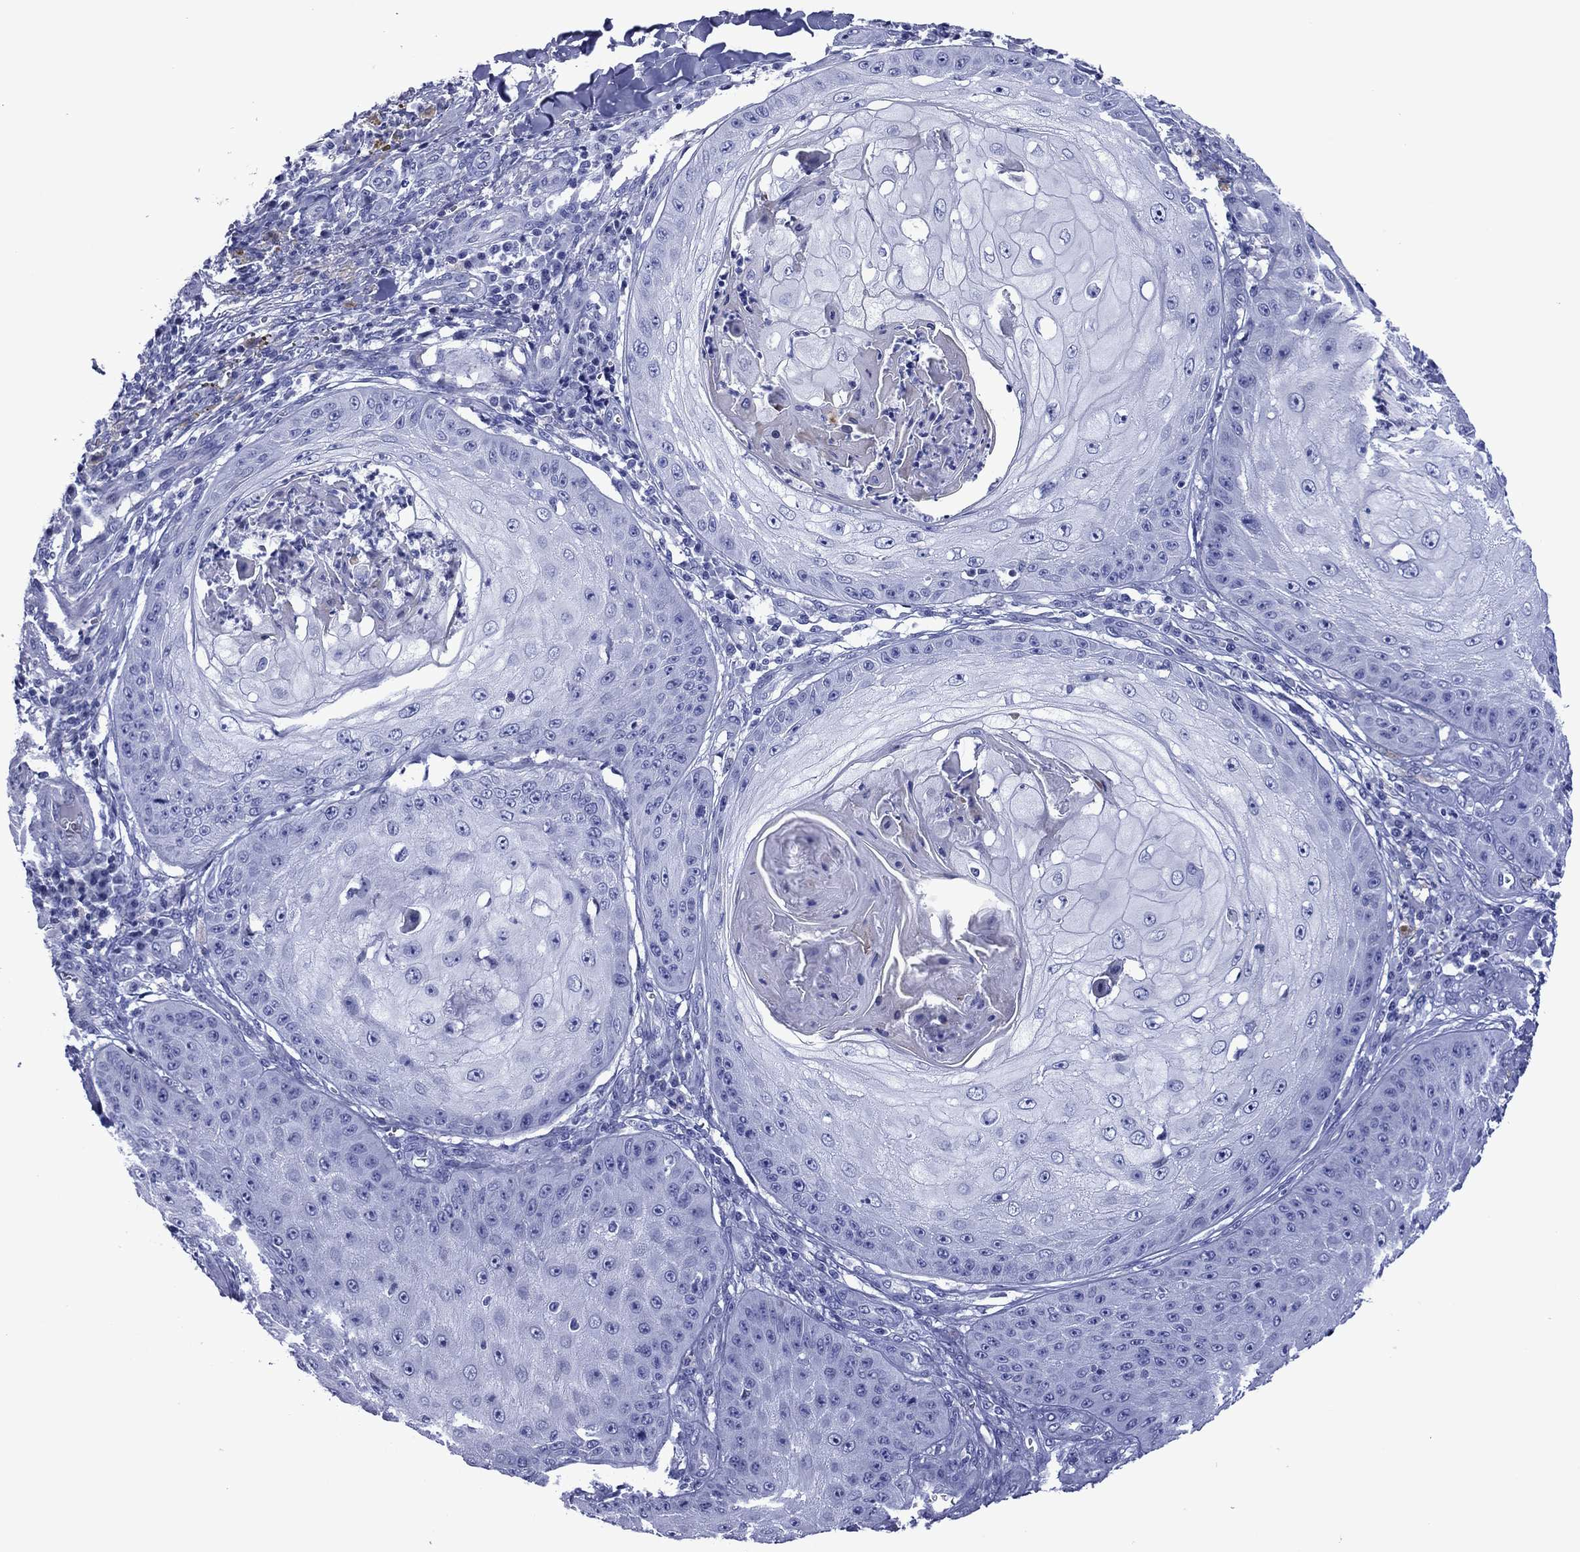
{"staining": {"intensity": "negative", "quantity": "none", "location": "none"}, "tissue": "skin cancer", "cell_type": "Tumor cells", "image_type": "cancer", "snomed": [{"axis": "morphology", "description": "Squamous cell carcinoma, NOS"}, {"axis": "topography", "description": "Skin"}], "caption": "Skin cancer (squamous cell carcinoma) stained for a protein using IHC displays no expression tumor cells.", "gene": "PIWIL1", "patient": {"sex": "male", "age": 70}}